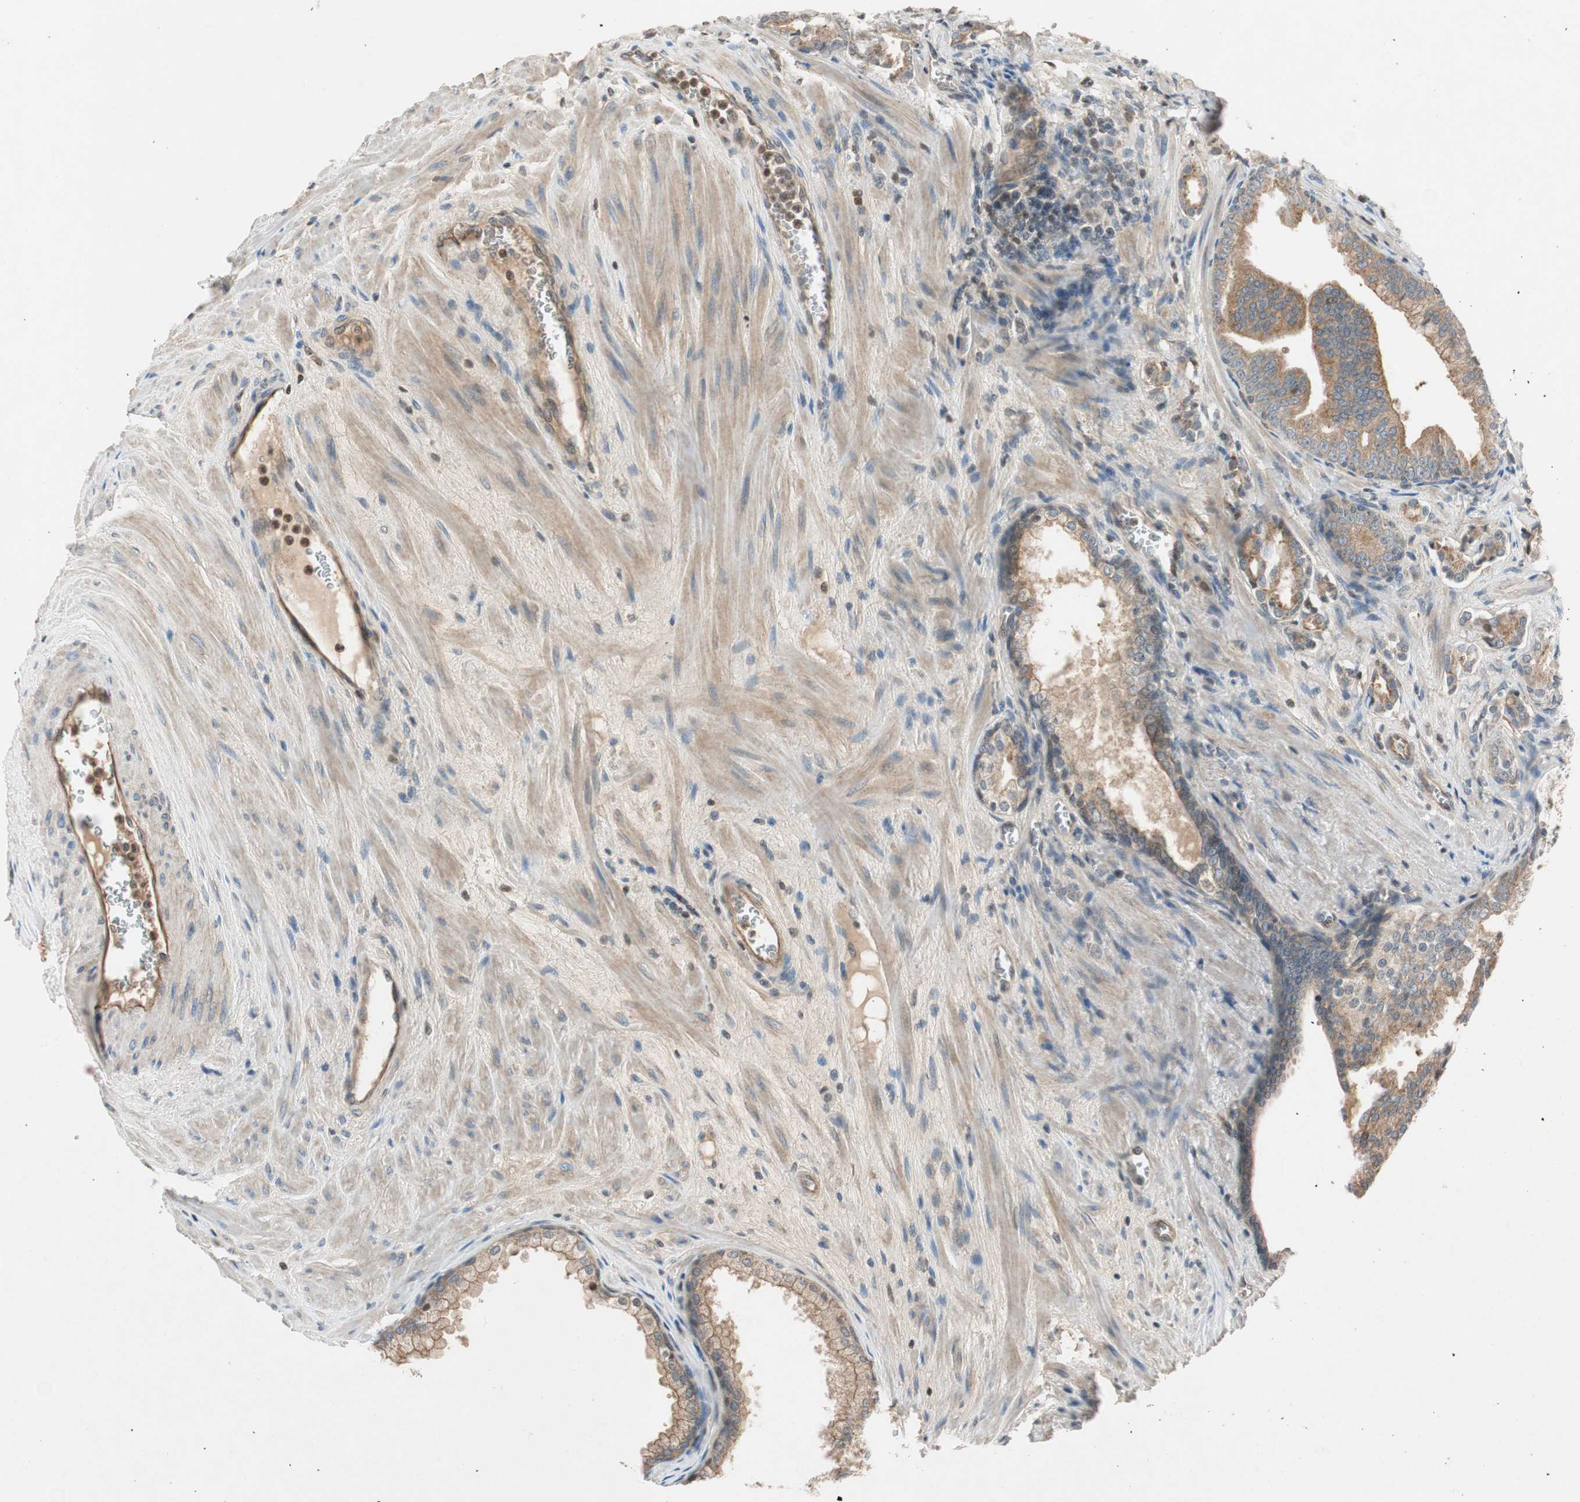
{"staining": {"intensity": "moderate", "quantity": ">75%", "location": "cytoplasmic/membranous"}, "tissue": "prostate cancer", "cell_type": "Tumor cells", "image_type": "cancer", "snomed": [{"axis": "morphology", "description": "Adenocarcinoma, Low grade"}, {"axis": "topography", "description": "Prostate"}], "caption": "Tumor cells demonstrate medium levels of moderate cytoplasmic/membranous positivity in about >75% of cells in human adenocarcinoma (low-grade) (prostate). The staining was performed using DAB, with brown indicating positive protein expression. Nuclei are stained blue with hematoxylin.", "gene": "GCLM", "patient": {"sex": "male", "age": 58}}